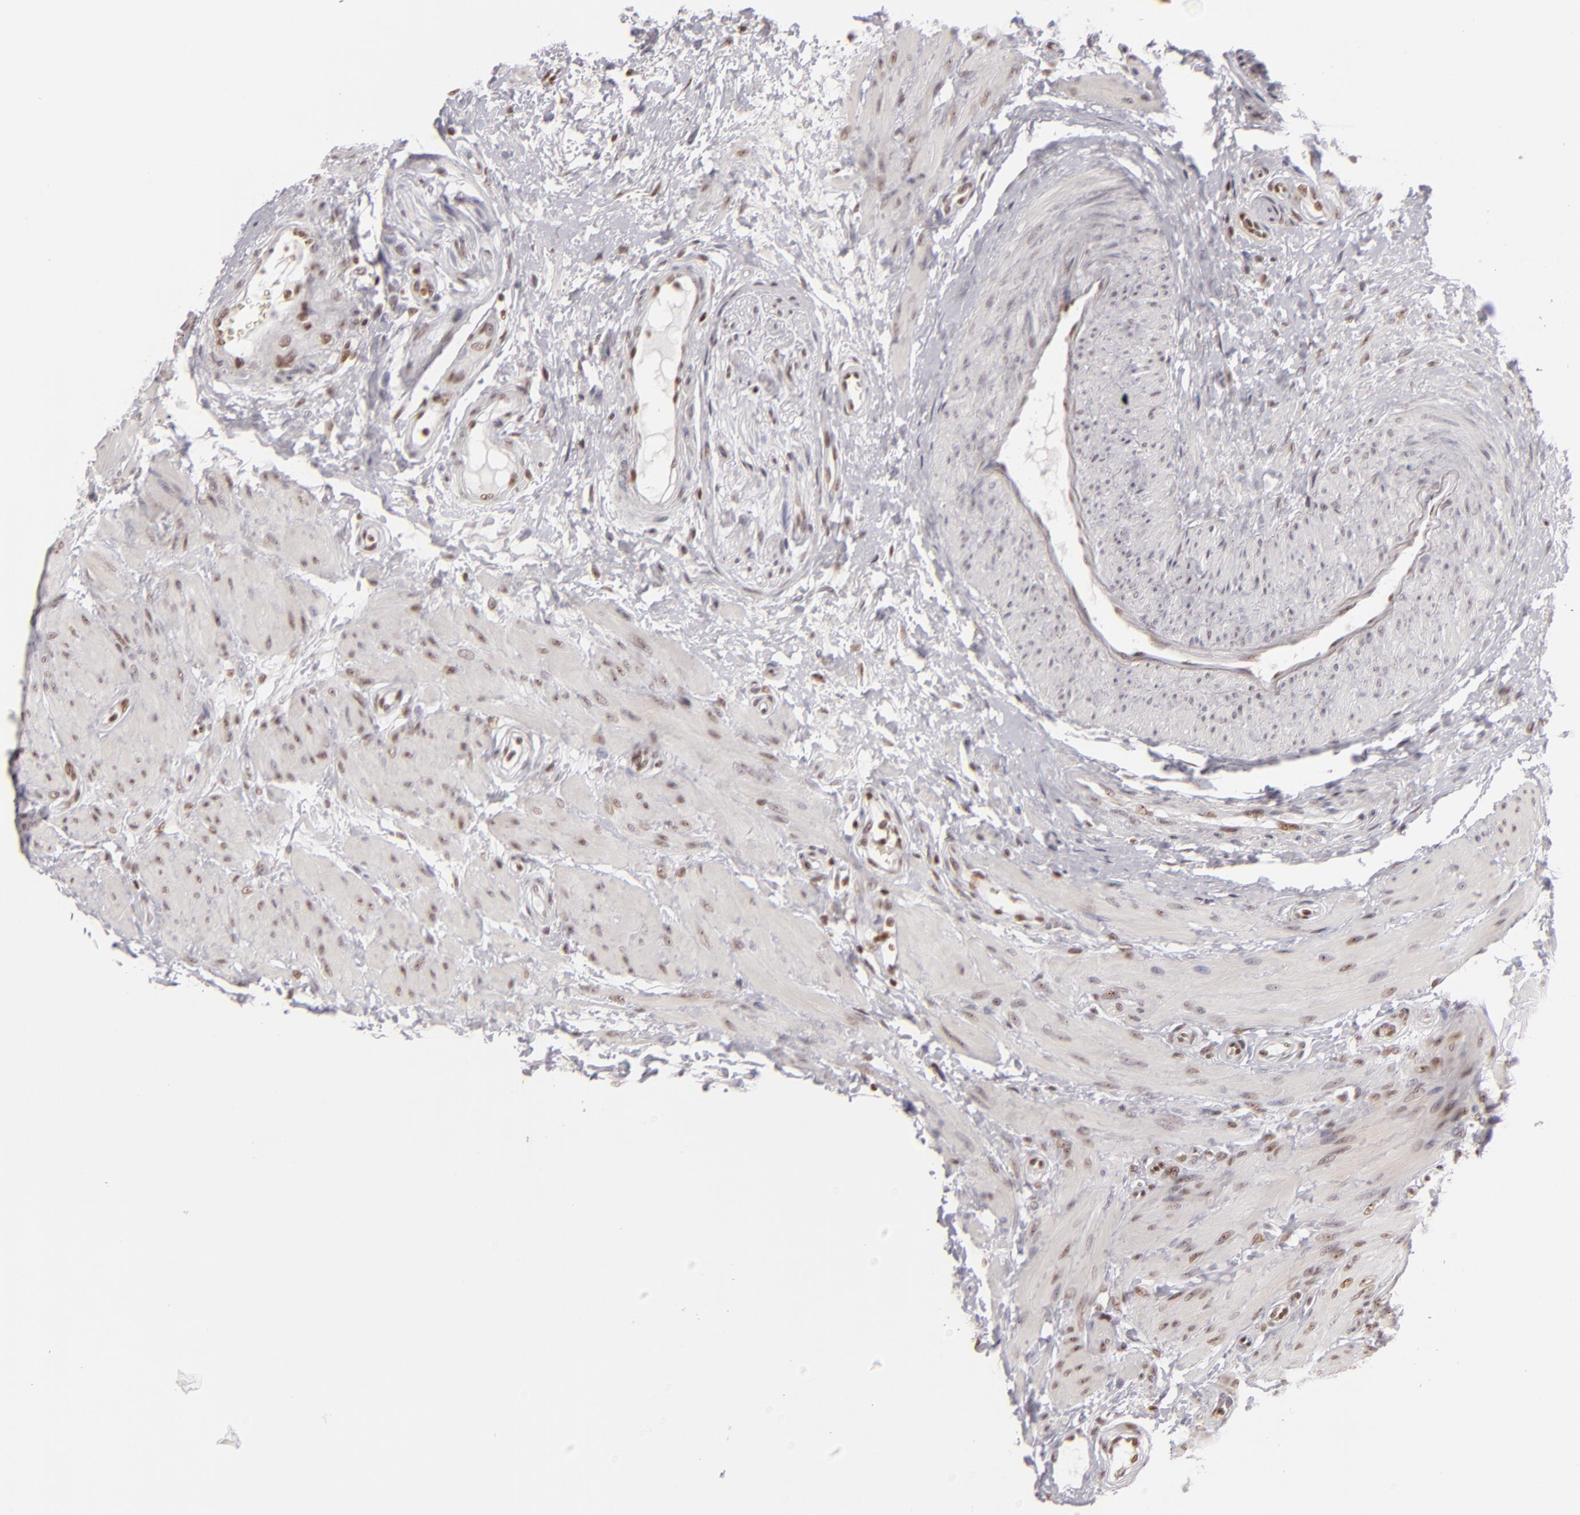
{"staining": {"intensity": "moderate", "quantity": ">75%", "location": "nuclear"}, "tissue": "epididymis", "cell_type": "Glandular cells", "image_type": "normal", "snomed": [{"axis": "morphology", "description": "Normal tissue, NOS"}, {"axis": "topography", "description": "Epididymis"}], "caption": "This is a histology image of immunohistochemistry staining of unremarkable epididymis, which shows moderate expression in the nuclear of glandular cells.", "gene": "DAXX", "patient": {"sex": "male", "age": 68}}